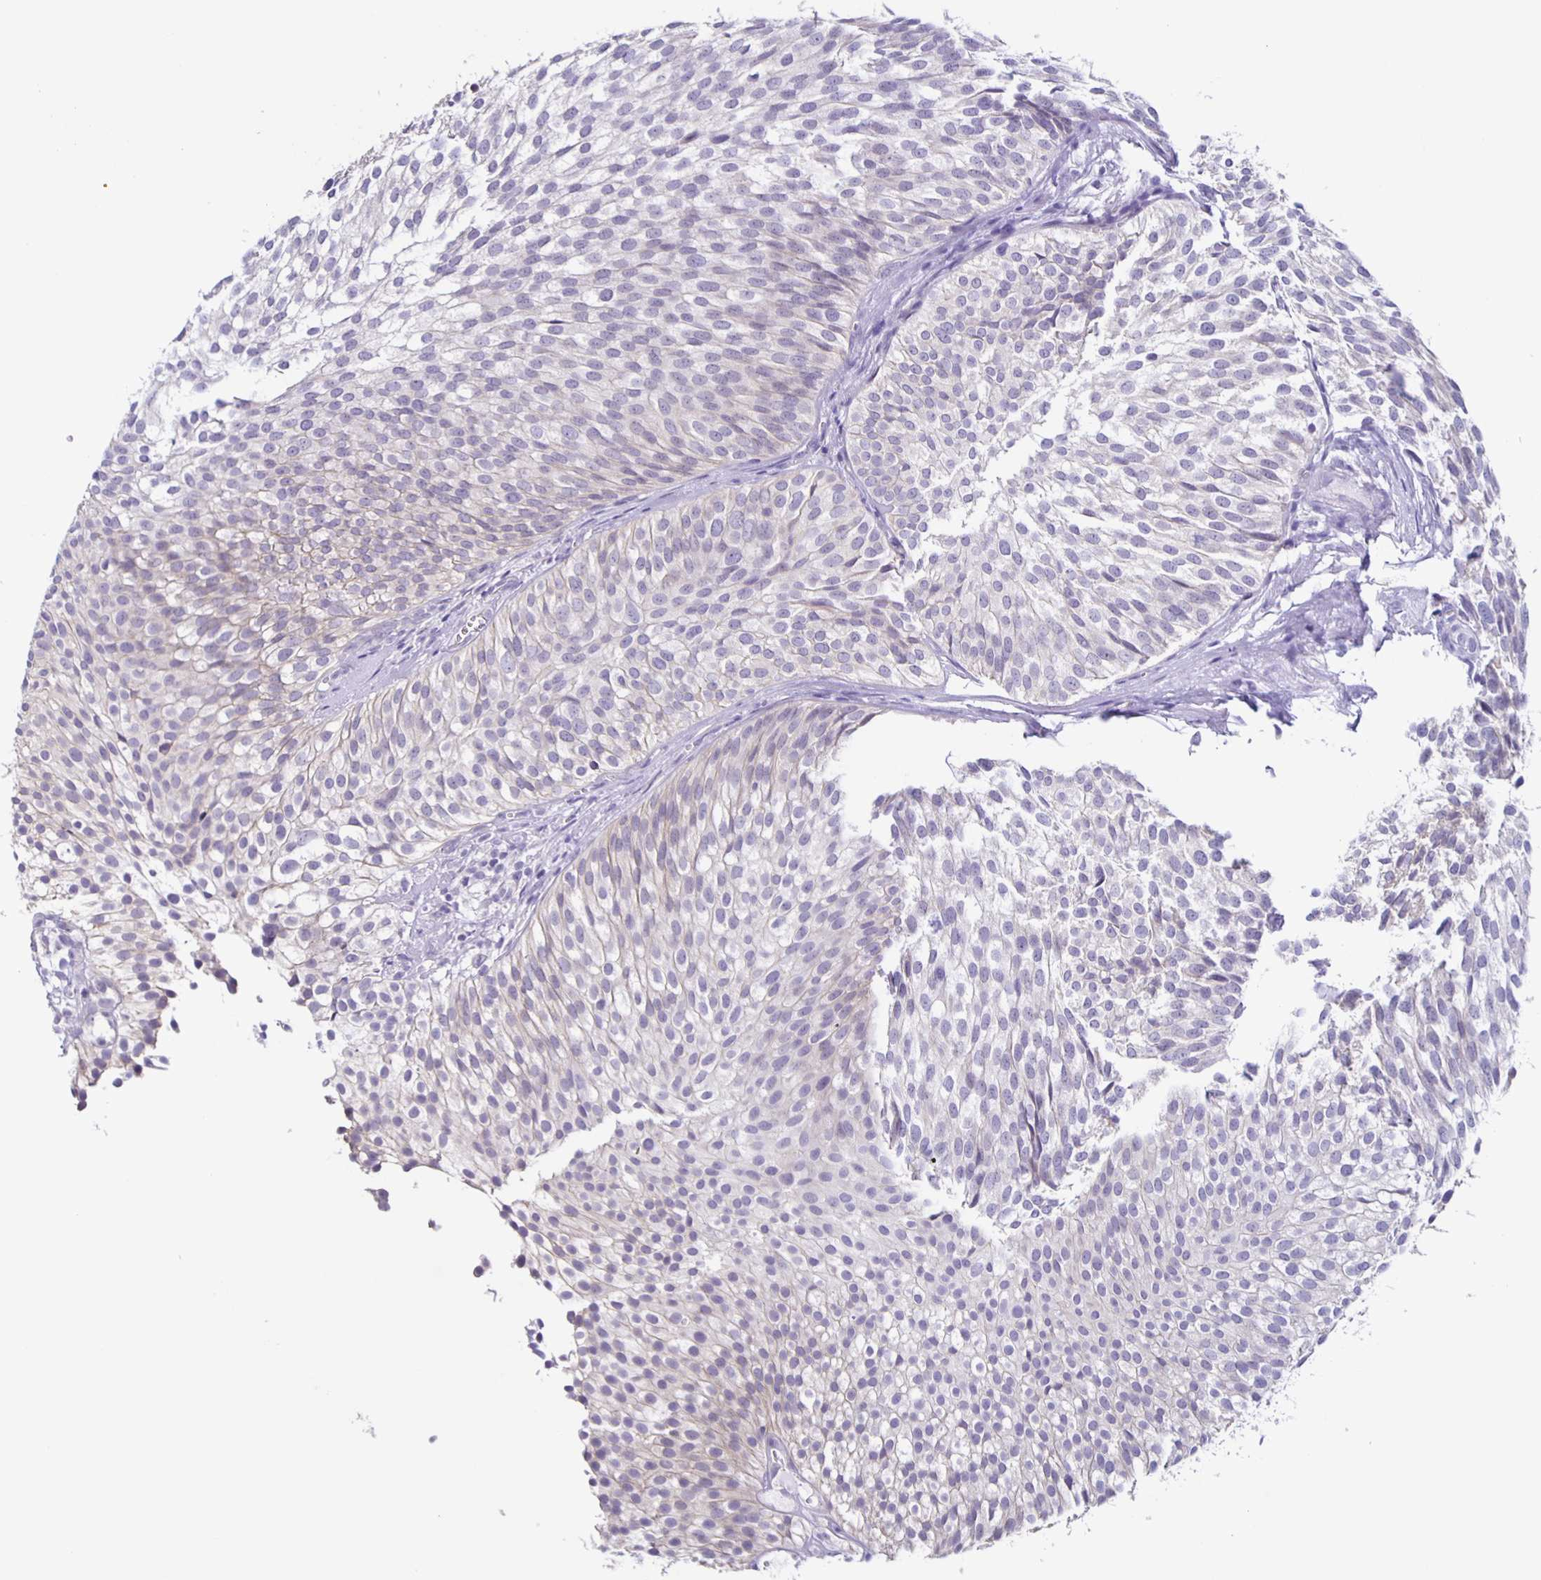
{"staining": {"intensity": "weak", "quantity": "<25%", "location": "cytoplasmic/membranous"}, "tissue": "urothelial cancer", "cell_type": "Tumor cells", "image_type": "cancer", "snomed": [{"axis": "morphology", "description": "Urothelial carcinoma, Low grade"}, {"axis": "topography", "description": "Urinary bladder"}], "caption": "The photomicrograph displays no significant staining in tumor cells of low-grade urothelial carcinoma.", "gene": "SLC12A3", "patient": {"sex": "male", "age": 91}}